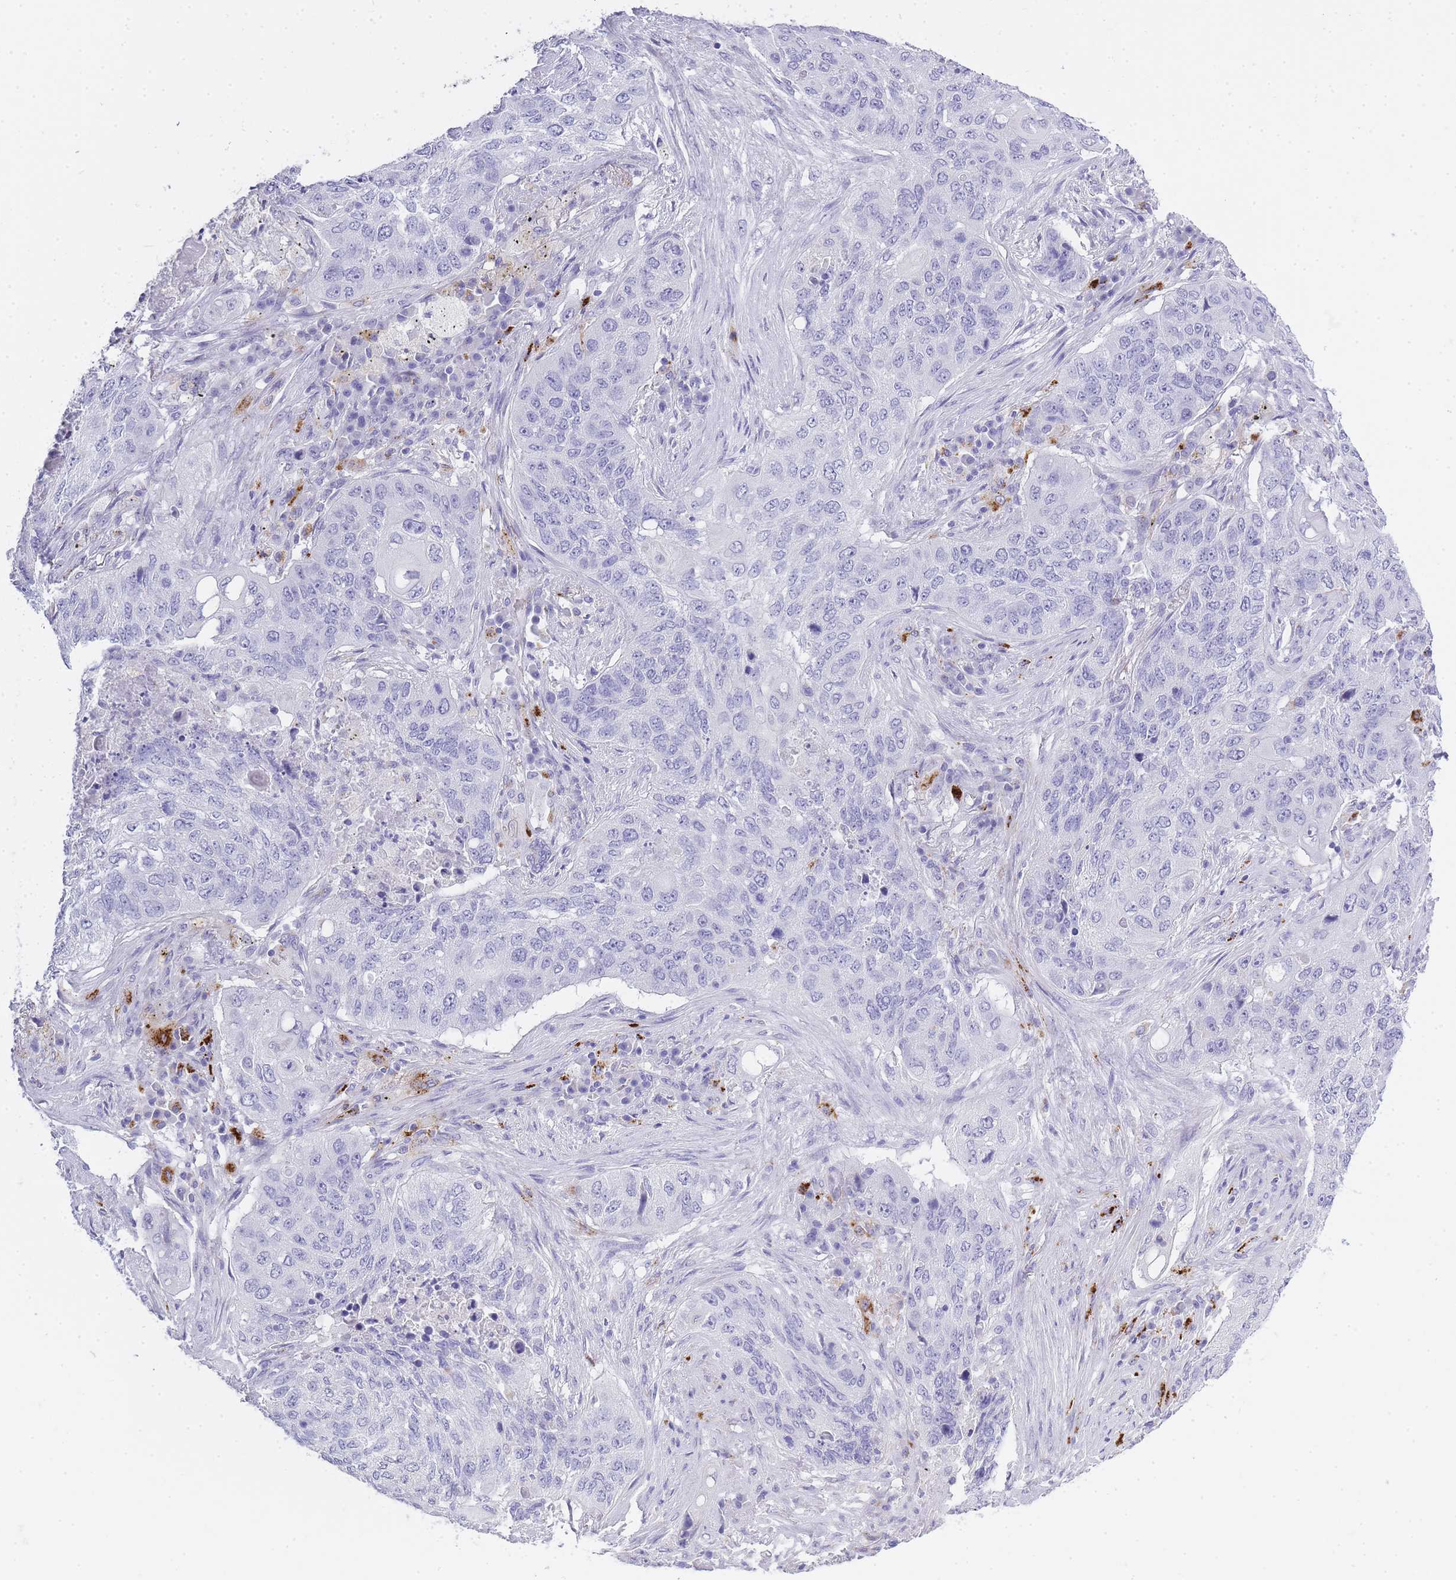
{"staining": {"intensity": "negative", "quantity": "none", "location": "none"}, "tissue": "lung cancer", "cell_type": "Tumor cells", "image_type": "cancer", "snomed": [{"axis": "morphology", "description": "Squamous cell carcinoma, NOS"}, {"axis": "topography", "description": "Lung"}], "caption": "IHC image of lung cancer stained for a protein (brown), which reveals no expression in tumor cells. Nuclei are stained in blue.", "gene": "RHO", "patient": {"sex": "female", "age": 63}}